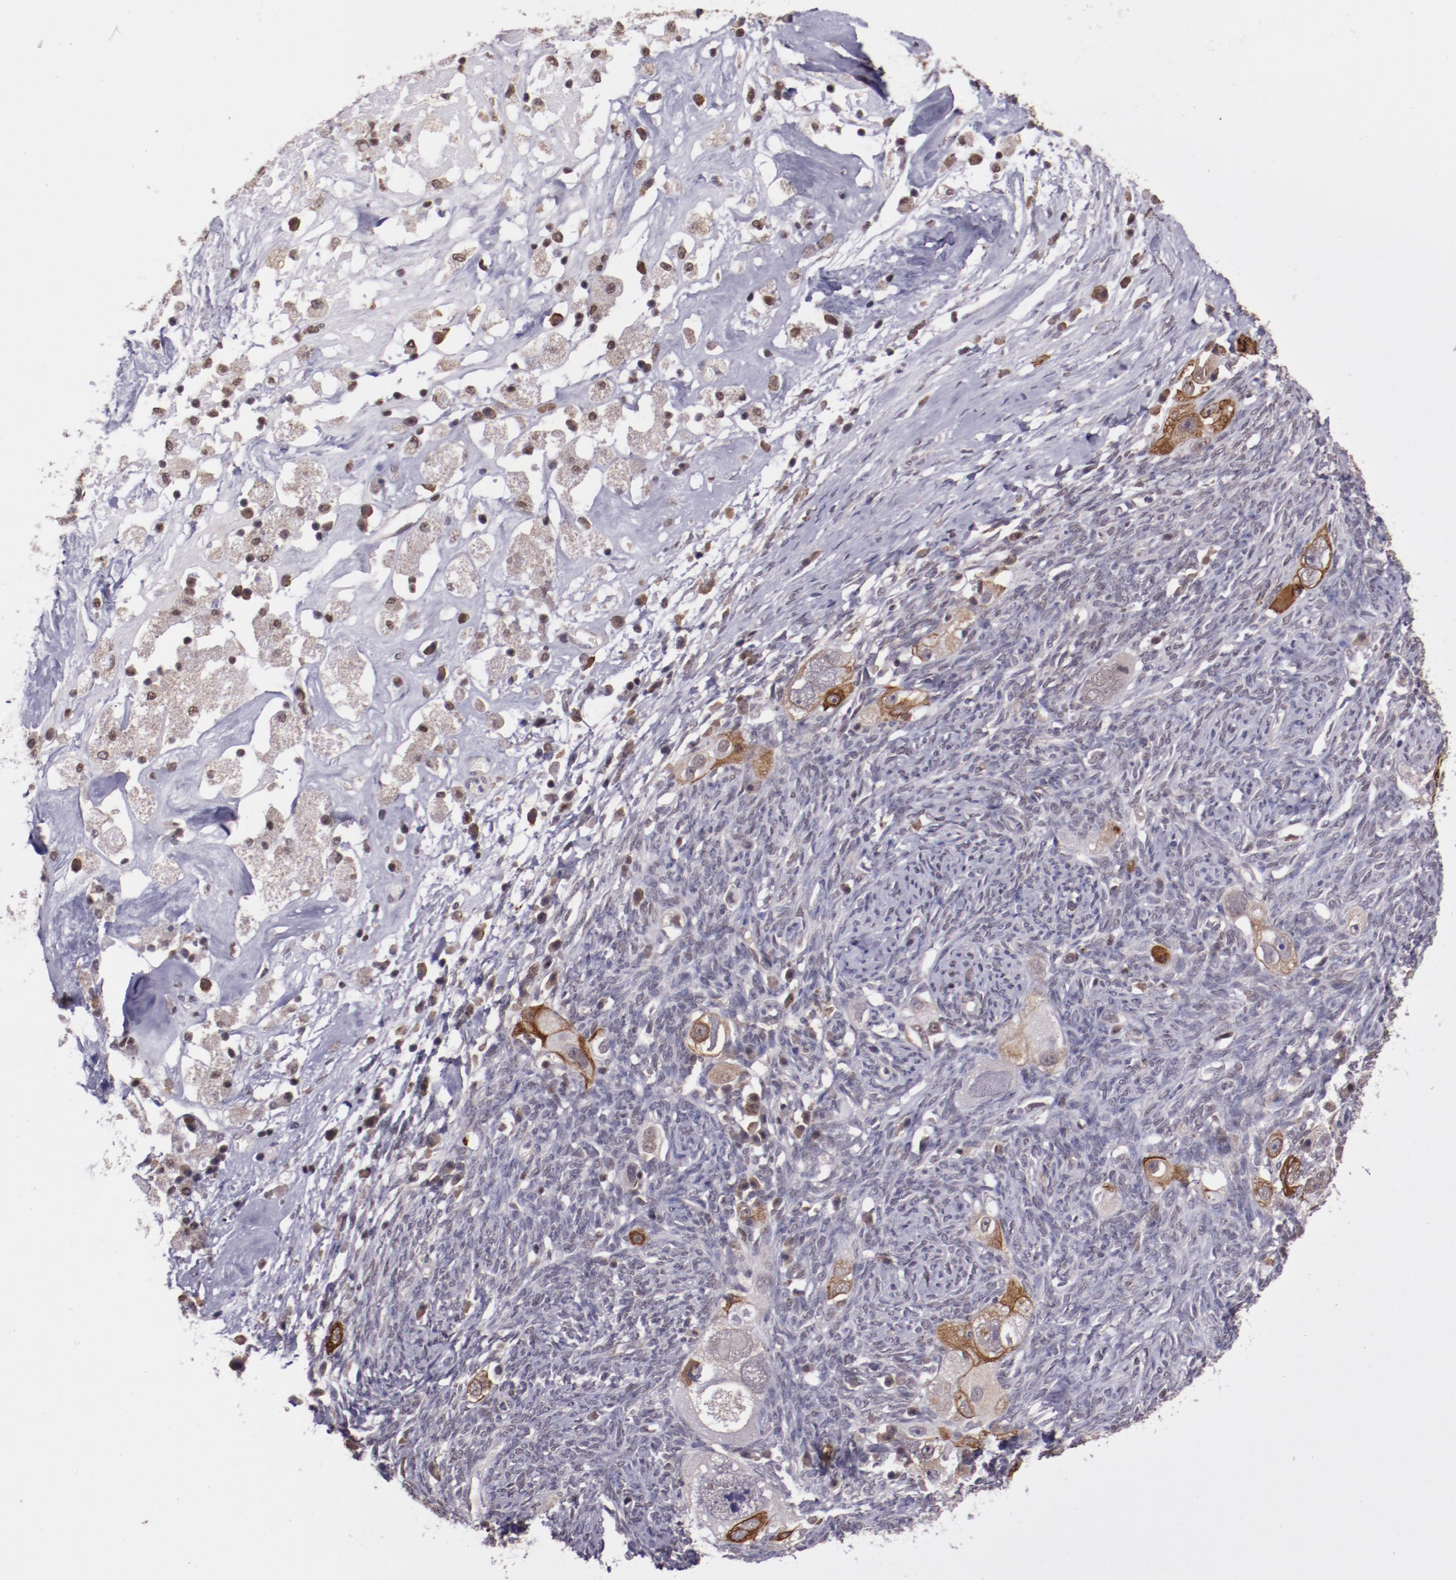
{"staining": {"intensity": "weak", "quantity": "25%-75%", "location": "nuclear"}, "tissue": "ovarian cancer", "cell_type": "Tumor cells", "image_type": "cancer", "snomed": [{"axis": "morphology", "description": "Normal tissue, NOS"}, {"axis": "morphology", "description": "Cystadenocarcinoma, serous, NOS"}, {"axis": "topography", "description": "Ovary"}], "caption": "Ovarian cancer stained with immunohistochemistry shows weak nuclear positivity in about 25%-75% of tumor cells. (brown staining indicates protein expression, while blue staining denotes nuclei).", "gene": "ELF1", "patient": {"sex": "female", "age": 62}}